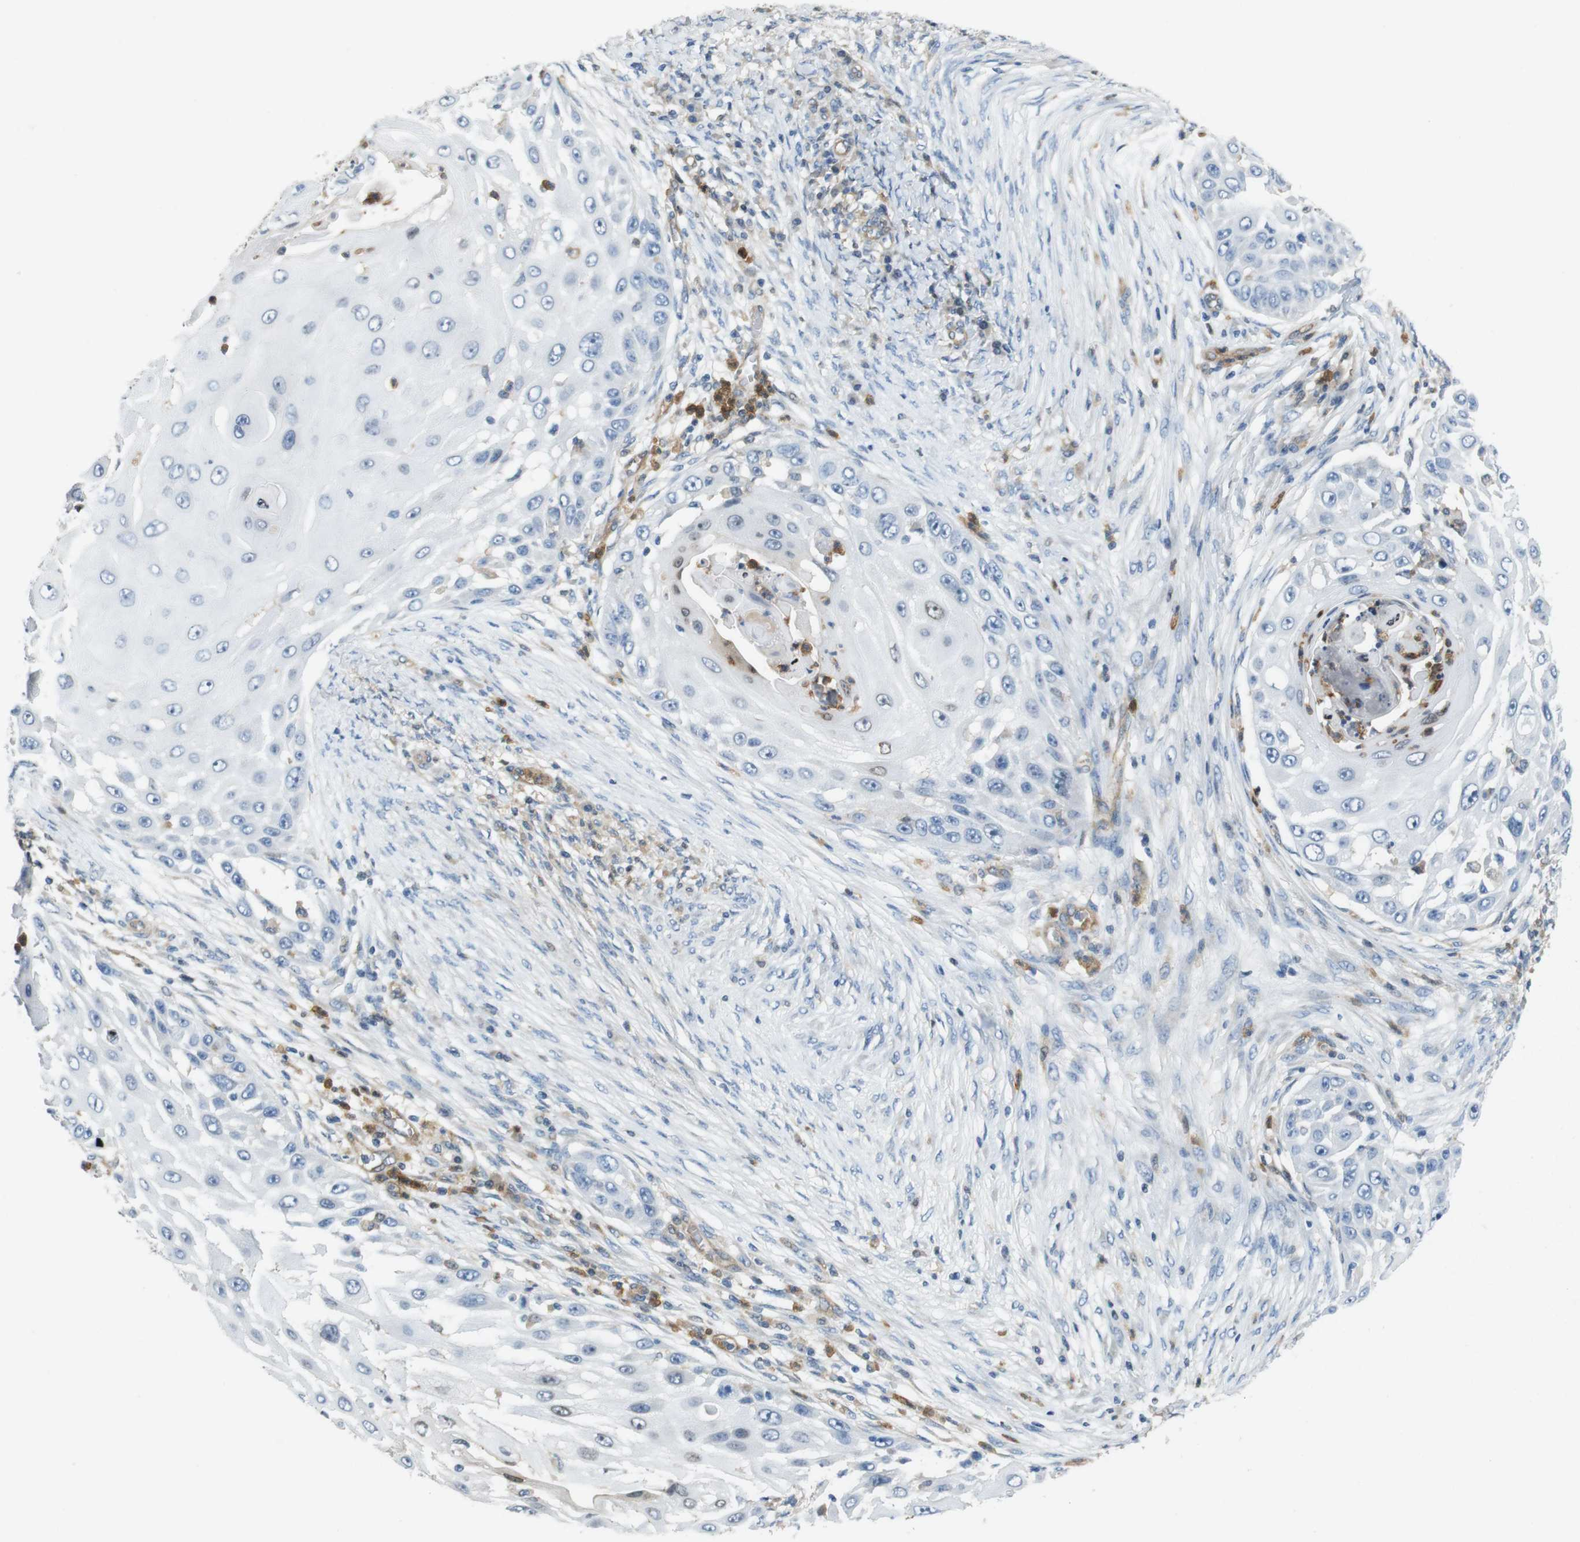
{"staining": {"intensity": "negative", "quantity": "none", "location": "none"}, "tissue": "skin cancer", "cell_type": "Tumor cells", "image_type": "cancer", "snomed": [{"axis": "morphology", "description": "Squamous cell carcinoma, NOS"}, {"axis": "topography", "description": "Skin"}], "caption": "A histopathology image of skin cancer stained for a protein shows no brown staining in tumor cells. Brightfield microscopy of immunohistochemistry stained with DAB (brown) and hematoxylin (blue), captured at high magnification.", "gene": "PCDH10", "patient": {"sex": "female", "age": 44}}